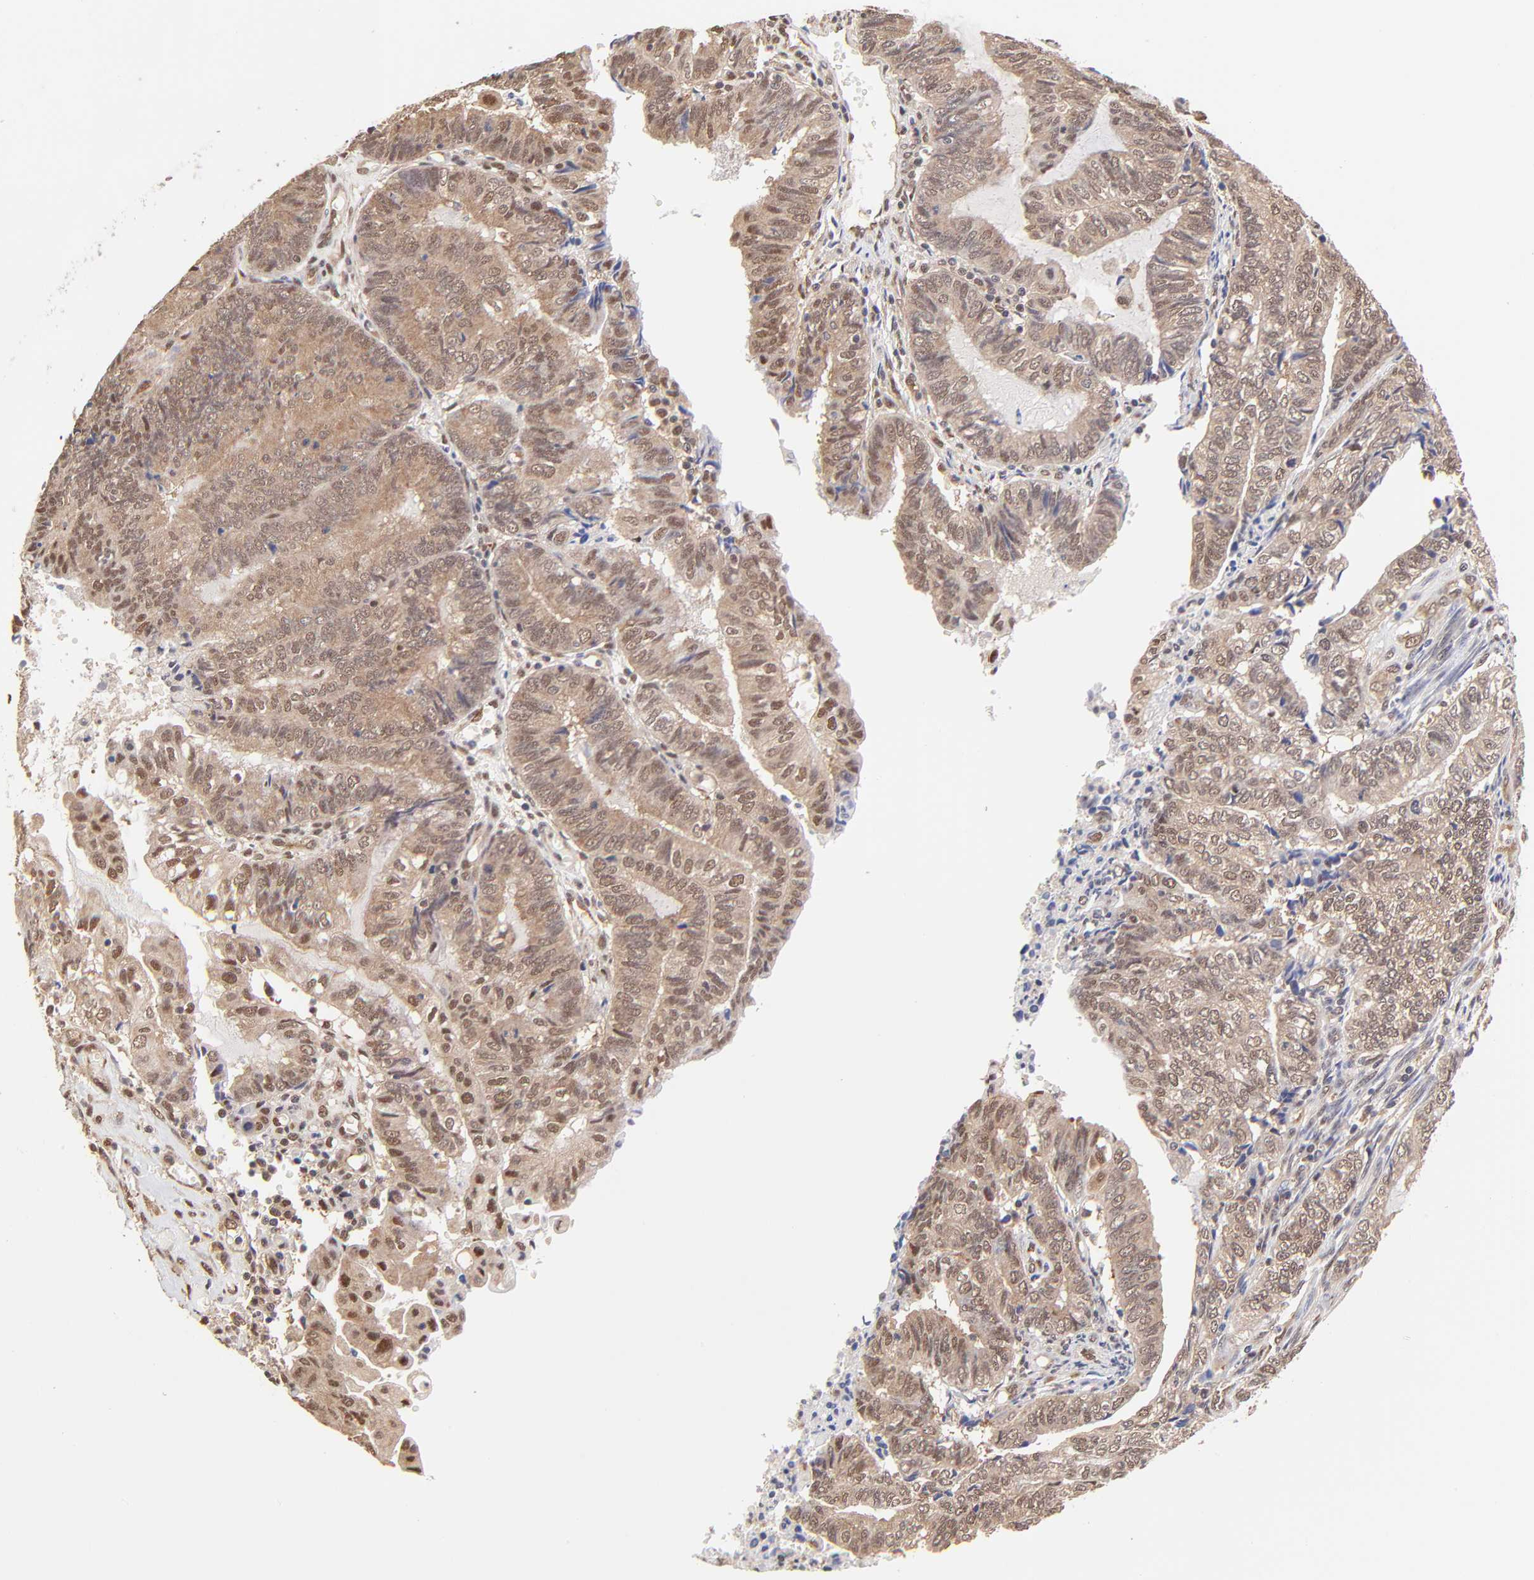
{"staining": {"intensity": "moderate", "quantity": "25%-75%", "location": "cytoplasmic/membranous,nuclear"}, "tissue": "endometrial cancer", "cell_type": "Tumor cells", "image_type": "cancer", "snomed": [{"axis": "morphology", "description": "Adenocarcinoma, NOS"}, {"axis": "topography", "description": "Uterus"}, {"axis": "topography", "description": "Endometrium"}], "caption": "Immunohistochemistry (IHC) photomicrograph of endometrial adenocarcinoma stained for a protein (brown), which reveals medium levels of moderate cytoplasmic/membranous and nuclear staining in approximately 25%-75% of tumor cells.", "gene": "PSMC4", "patient": {"sex": "female", "age": 70}}